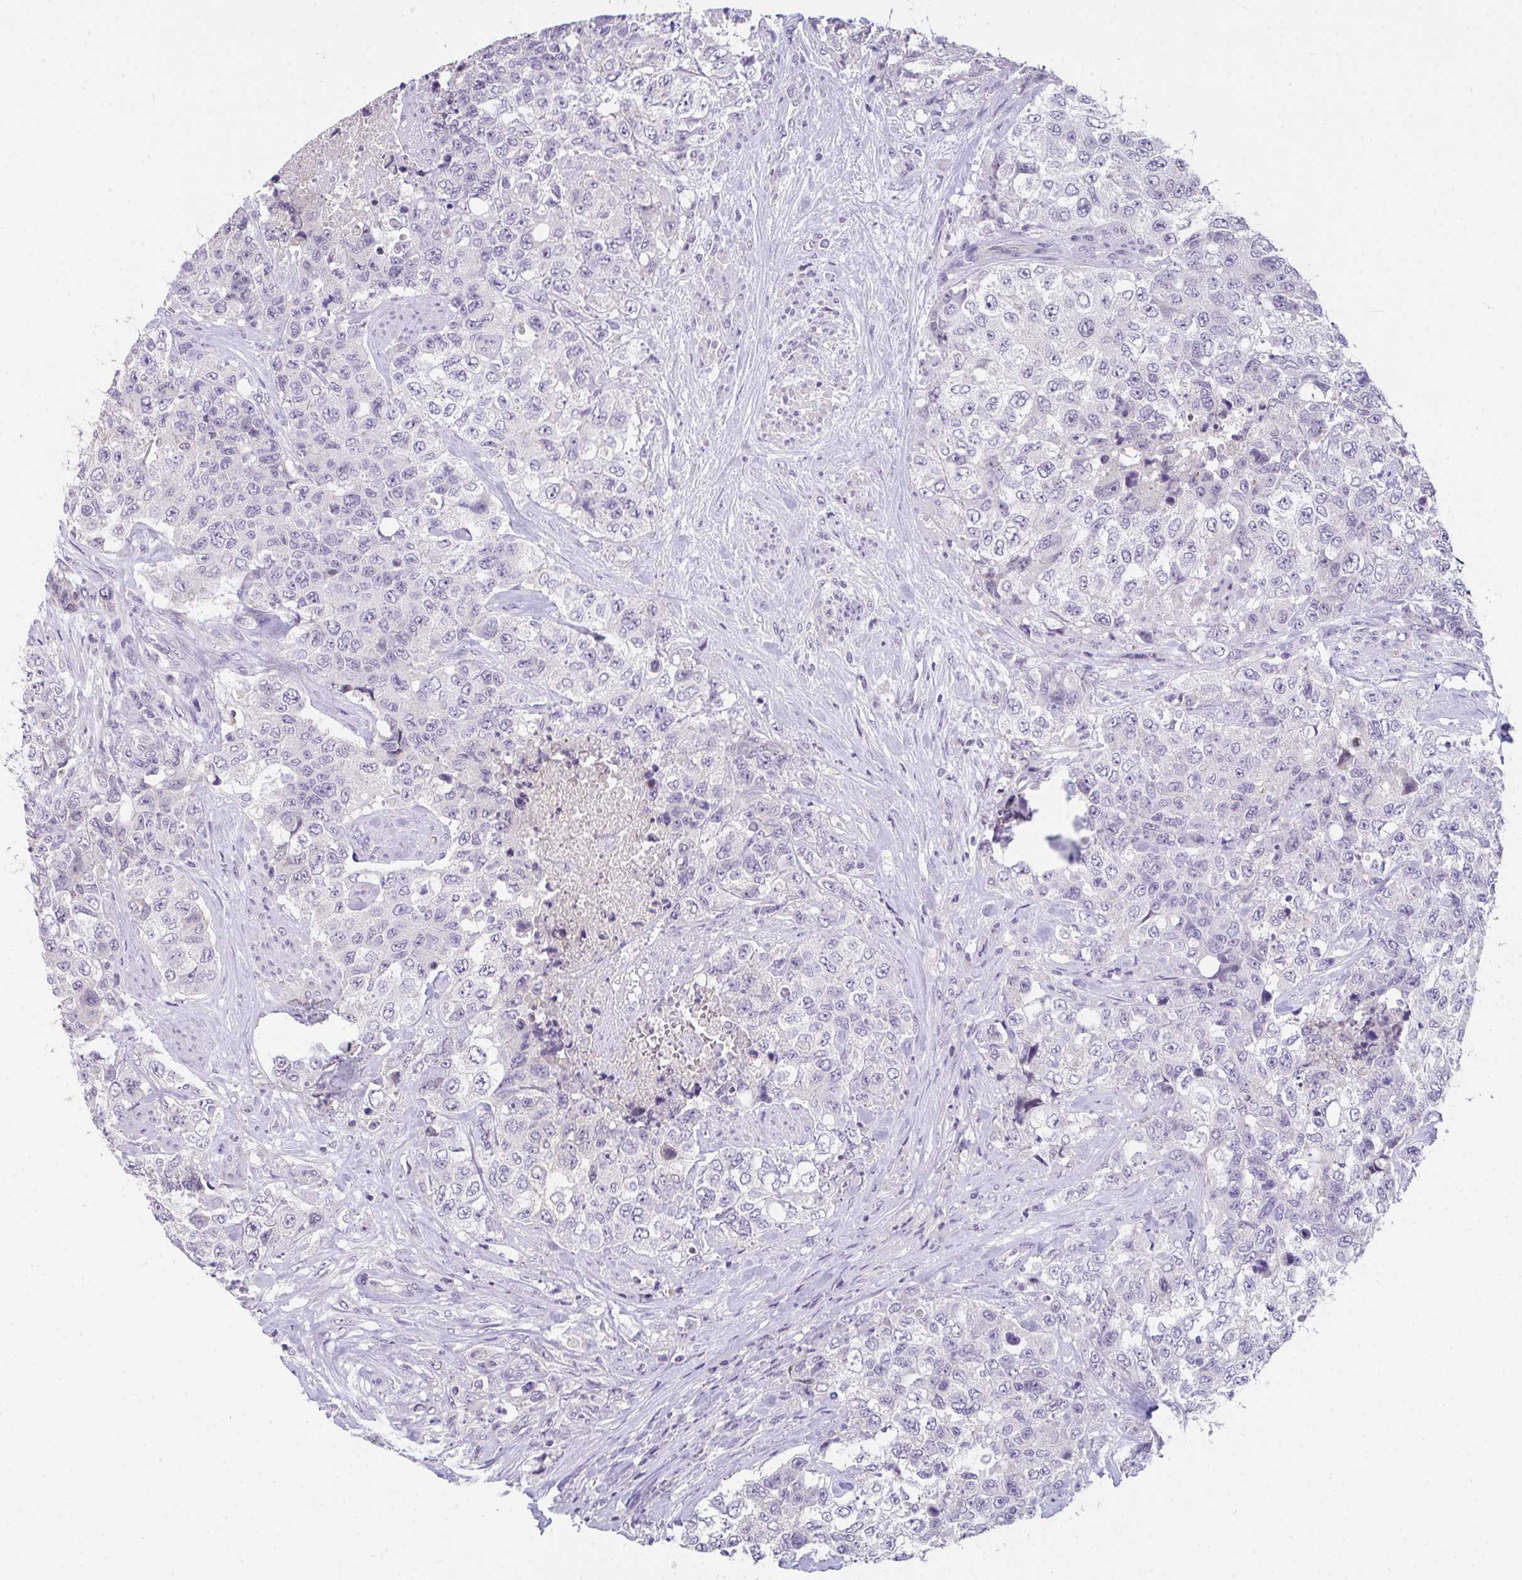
{"staining": {"intensity": "negative", "quantity": "none", "location": "none"}, "tissue": "urothelial cancer", "cell_type": "Tumor cells", "image_type": "cancer", "snomed": [{"axis": "morphology", "description": "Urothelial carcinoma, High grade"}, {"axis": "topography", "description": "Urinary bladder"}], "caption": "DAB (3,3'-diaminobenzidine) immunohistochemical staining of human high-grade urothelial carcinoma exhibits no significant expression in tumor cells.", "gene": "GLTPD2", "patient": {"sex": "female", "age": 78}}